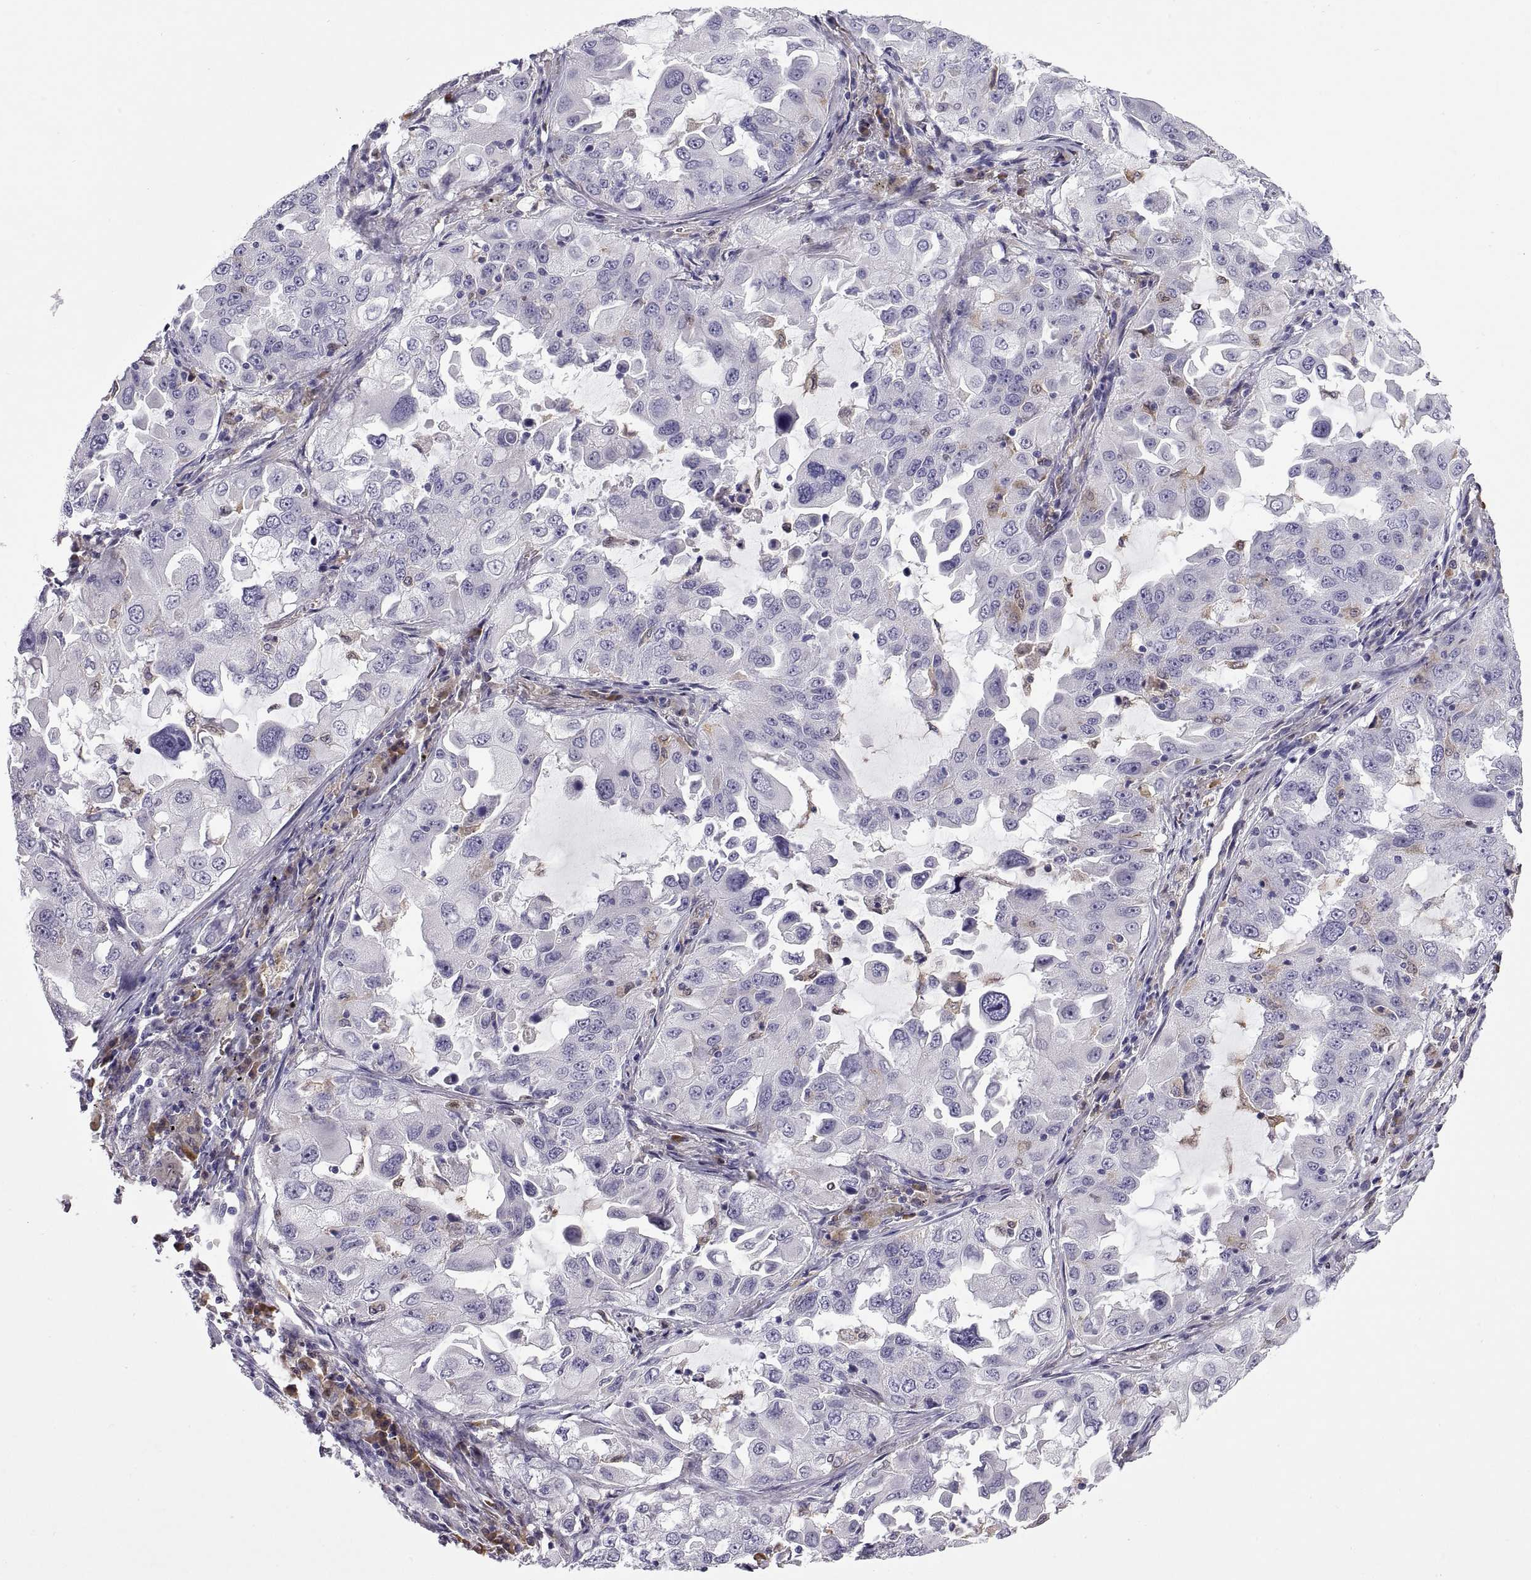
{"staining": {"intensity": "negative", "quantity": "none", "location": "none"}, "tissue": "lung cancer", "cell_type": "Tumor cells", "image_type": "cancer", "snomed": [{"axis": "morphology", "description": "Adenocarcinoma, NOS"}, {"axis": "topography", "description": "Lung"}], "caption": "Human lung cancer (adenocarcinoma) stained for a protein using immunohistochemistry exhibits no expression in tumor cells.", "gene": "DOK3", "patient": {"sex": "female", "age": 61}}